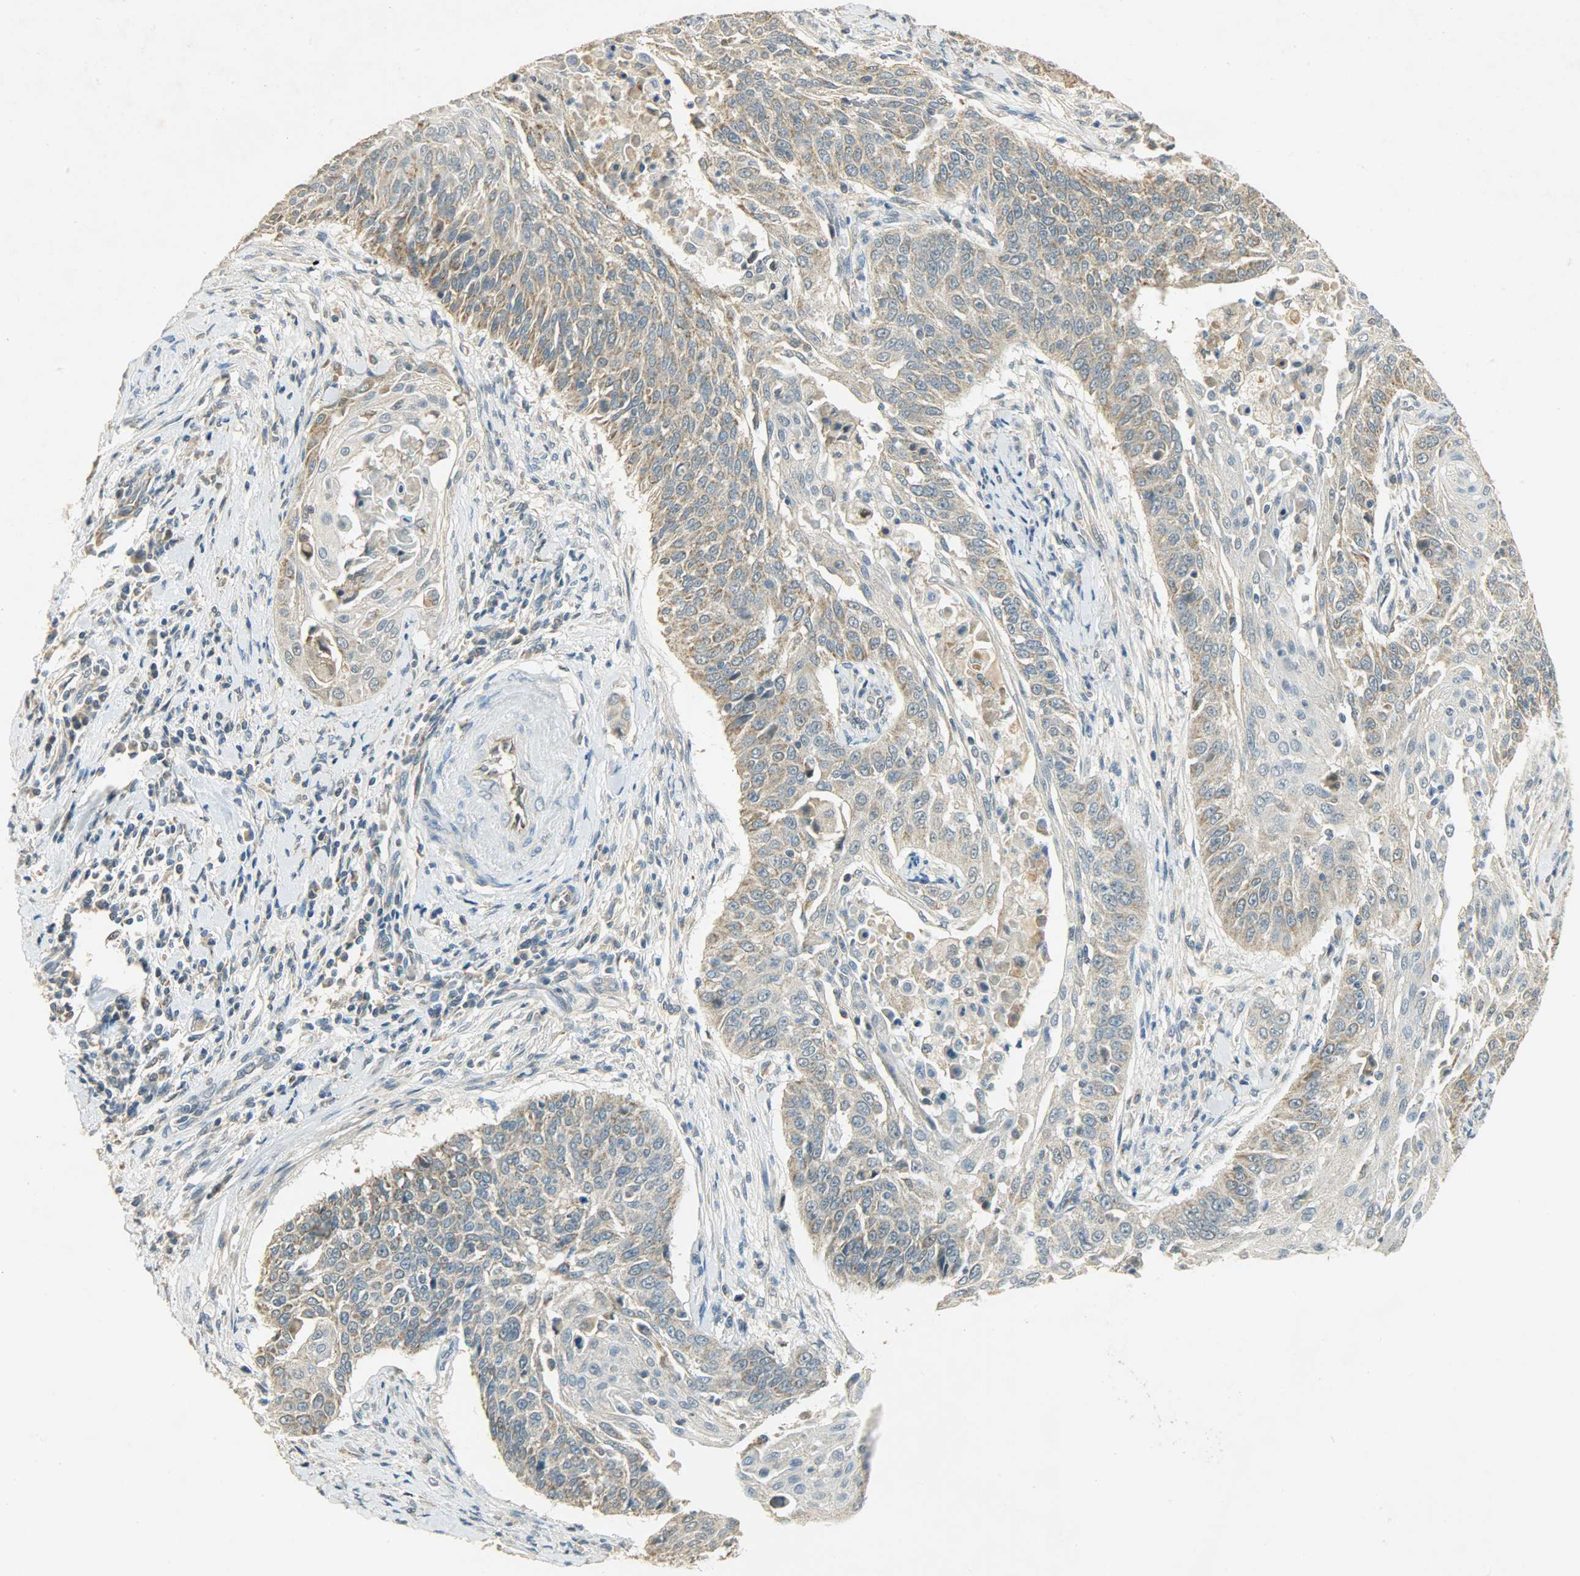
{"staining": {"intensity": "moderate", "quantity": ">75%", "location": "cytoplasmic/membranous"}, "tissue": "cervical cancer", "cell_type": "Tumor cells", "image_type": "cancer", "snomed": [{"axis": "morphology", "description": "Squamous cell carcinoma, NOS"}, {"axis": "topography", "description": "Cervix"}], "caption": "Protein staining by immunohistochemistry exhibits moderate cytoplasmic/membranous staining in about >75% of tumor cells in cervical cancer.", "gene": "HDHD5", "patient": {"sex": "female", "age": 33}}